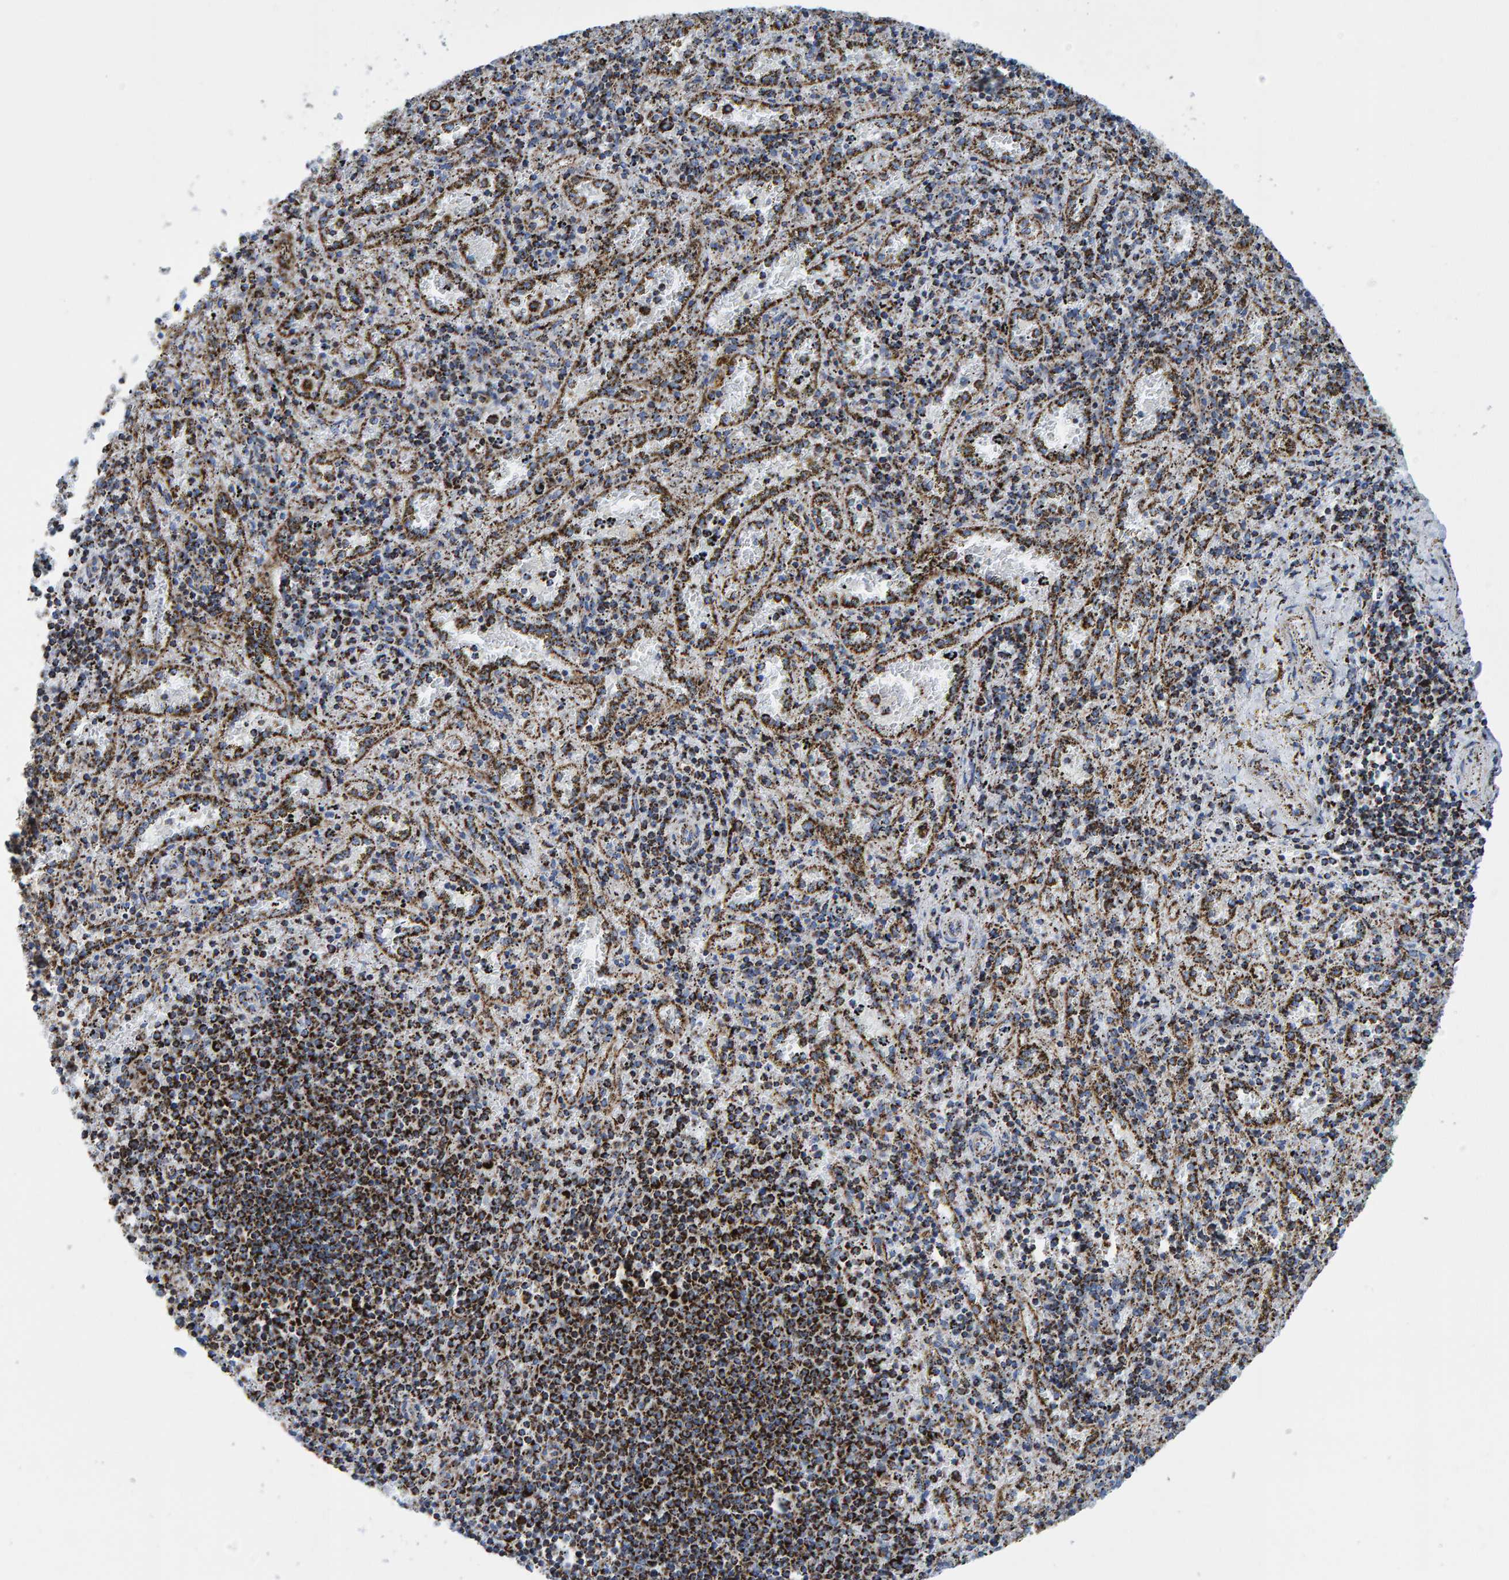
{"staining": {"intensity": "strong", "quantity": "25%-75%", "location": "cytoplasmic/membranous"}, "tissue": "spleen", "cell_type": "Cells in red pulp", "image_type": "normal", "snomed": [{"axis": "morphology", "description": "Normal tissue, NOS"}, {"axis": "topography", "description": "Spleen"}], "caption": "This histopathology image exhibits immunohistochemistry staining of normal human spleen, with high strong cytoplasmic/membranous positivity in approximately 25%-75% of cells in red pulp.", "gene": "ENSG00000262660", "patient": {"sex": "male", "age": 11}}